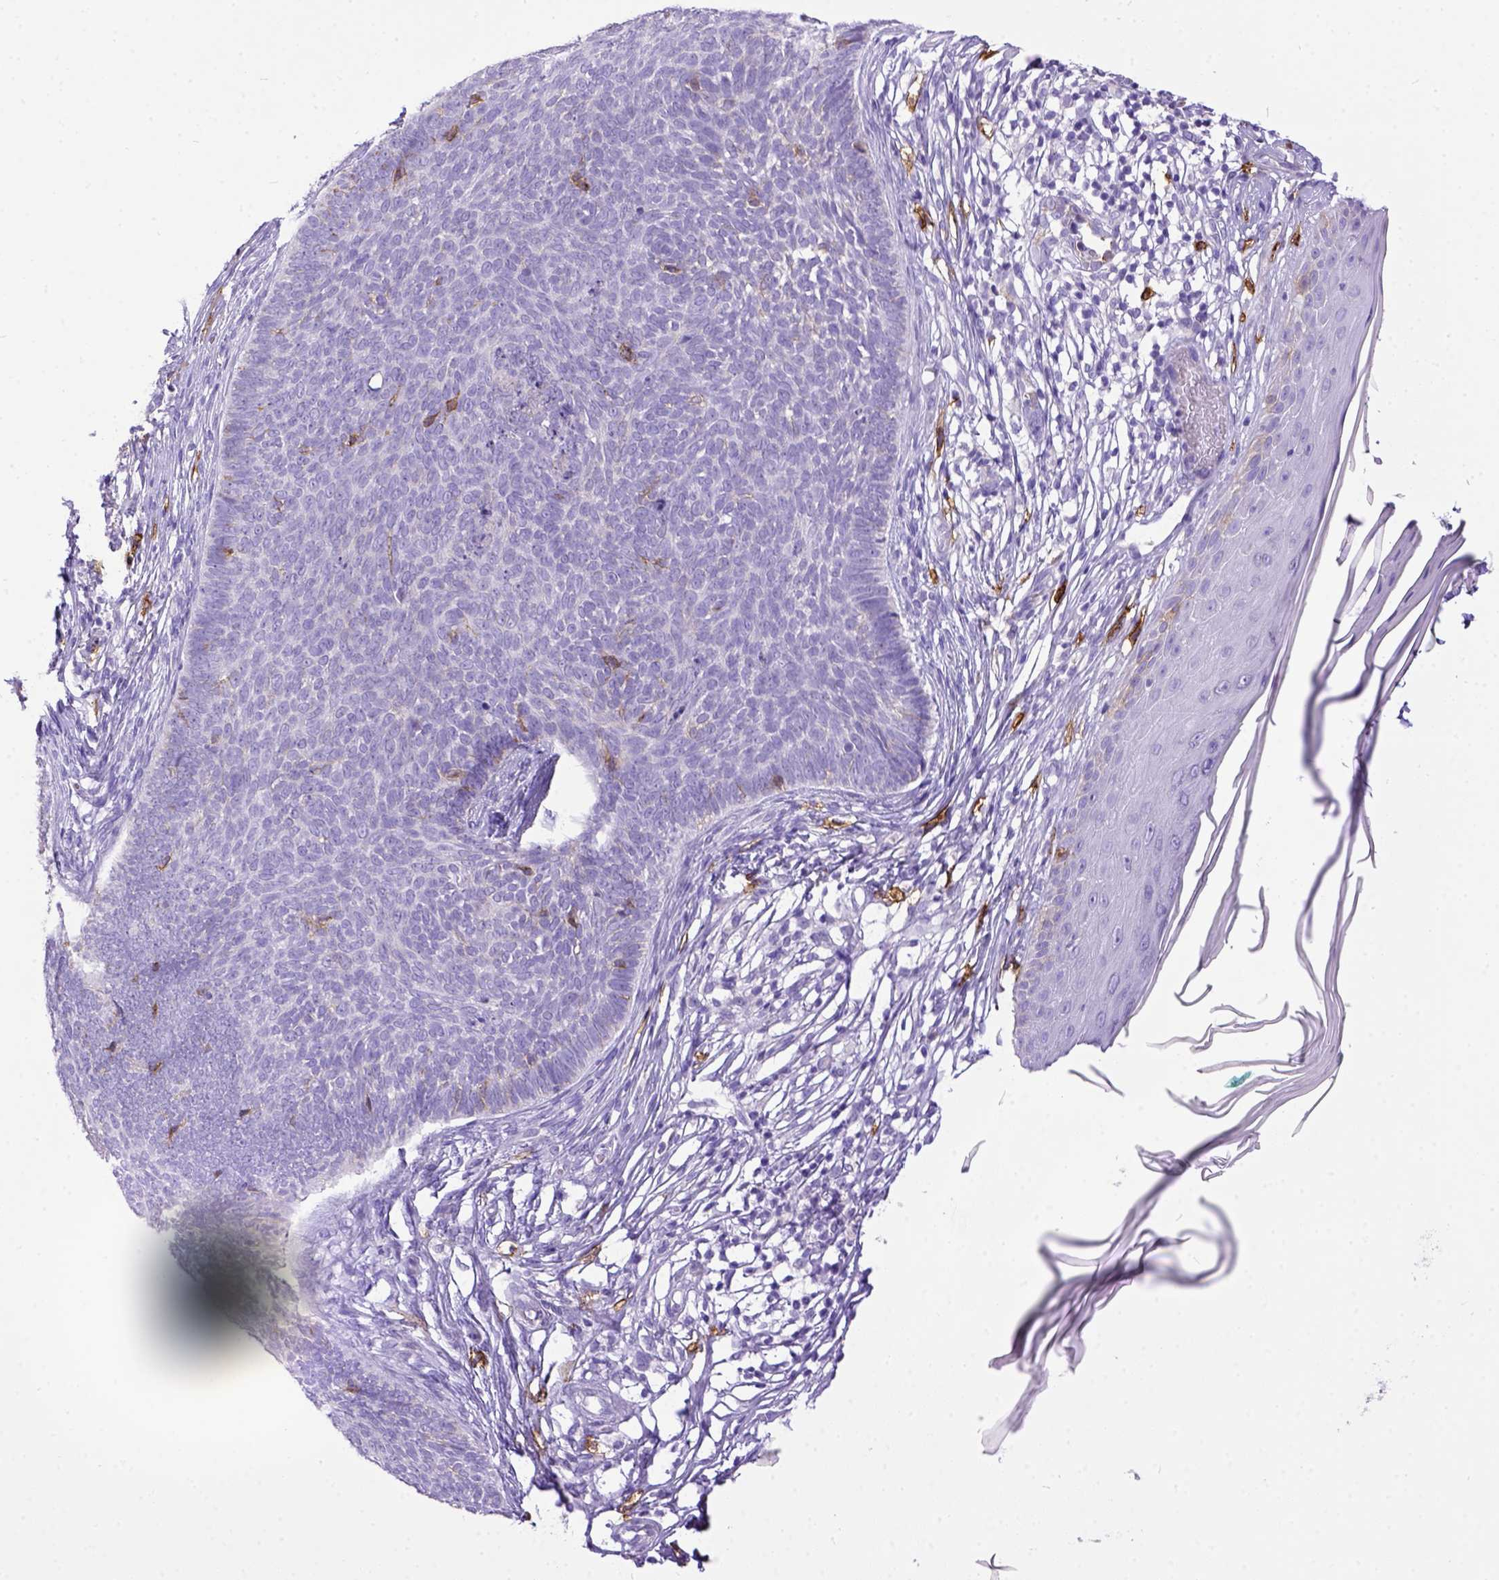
{"staining": {"intensity": "negative", "quantity": "none", "location": "none"}, "tissue": "skin cancer", "cell_type": "Tumor cells", "image_type": "cancer", "snomed": [{"axis": "morphology", "description": "Basal cell carcinoma"}, {"axis": "topography", "description": "Skin"}], "caption": "Immunohistochemistry (IHC) of skin cancer (basal cell carcinoma) displays no expression in tumor cells. Nuclei are stained in blue.", "gene": "KIT", "patient": {"sex": "male", "age": 85}}